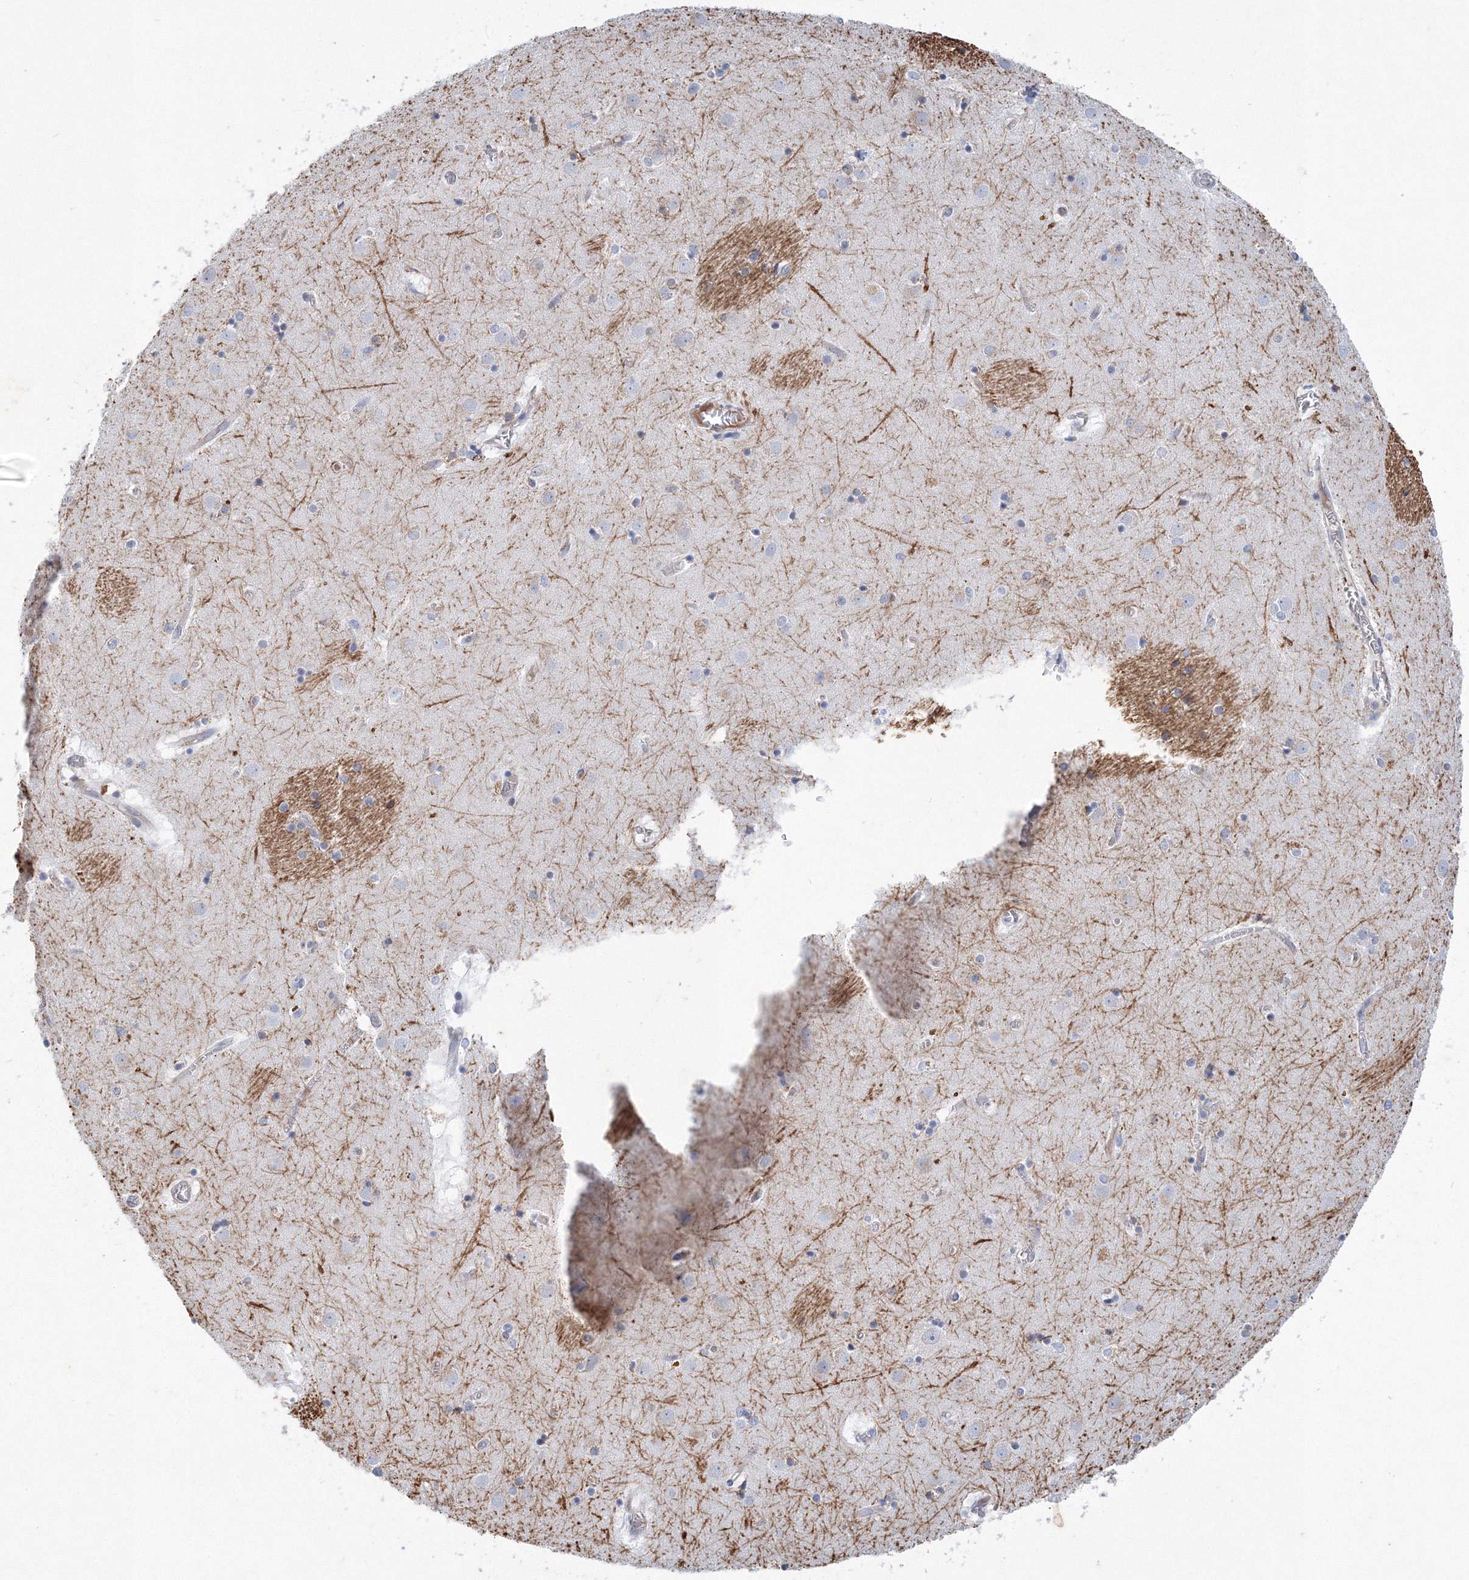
{"staining": {"intensity": "negative", "quantity": "none", "location": "none"}, "tissue": "caudate", "cell_type": "Glial cells", "image_type": "normal", "snomed": [{"axis": "morphology", "description": "Normal tissue, NOS"}, {"axis": "topography", "description": "Lateral ventricle wall"}], "caption": "An image of human caudate is negative for staining in glial cells. (Brightfield microscopy of DAB IHC at high magnification).", "gene": "TANC1", "patient": {"sex": "male", "age": 70}}